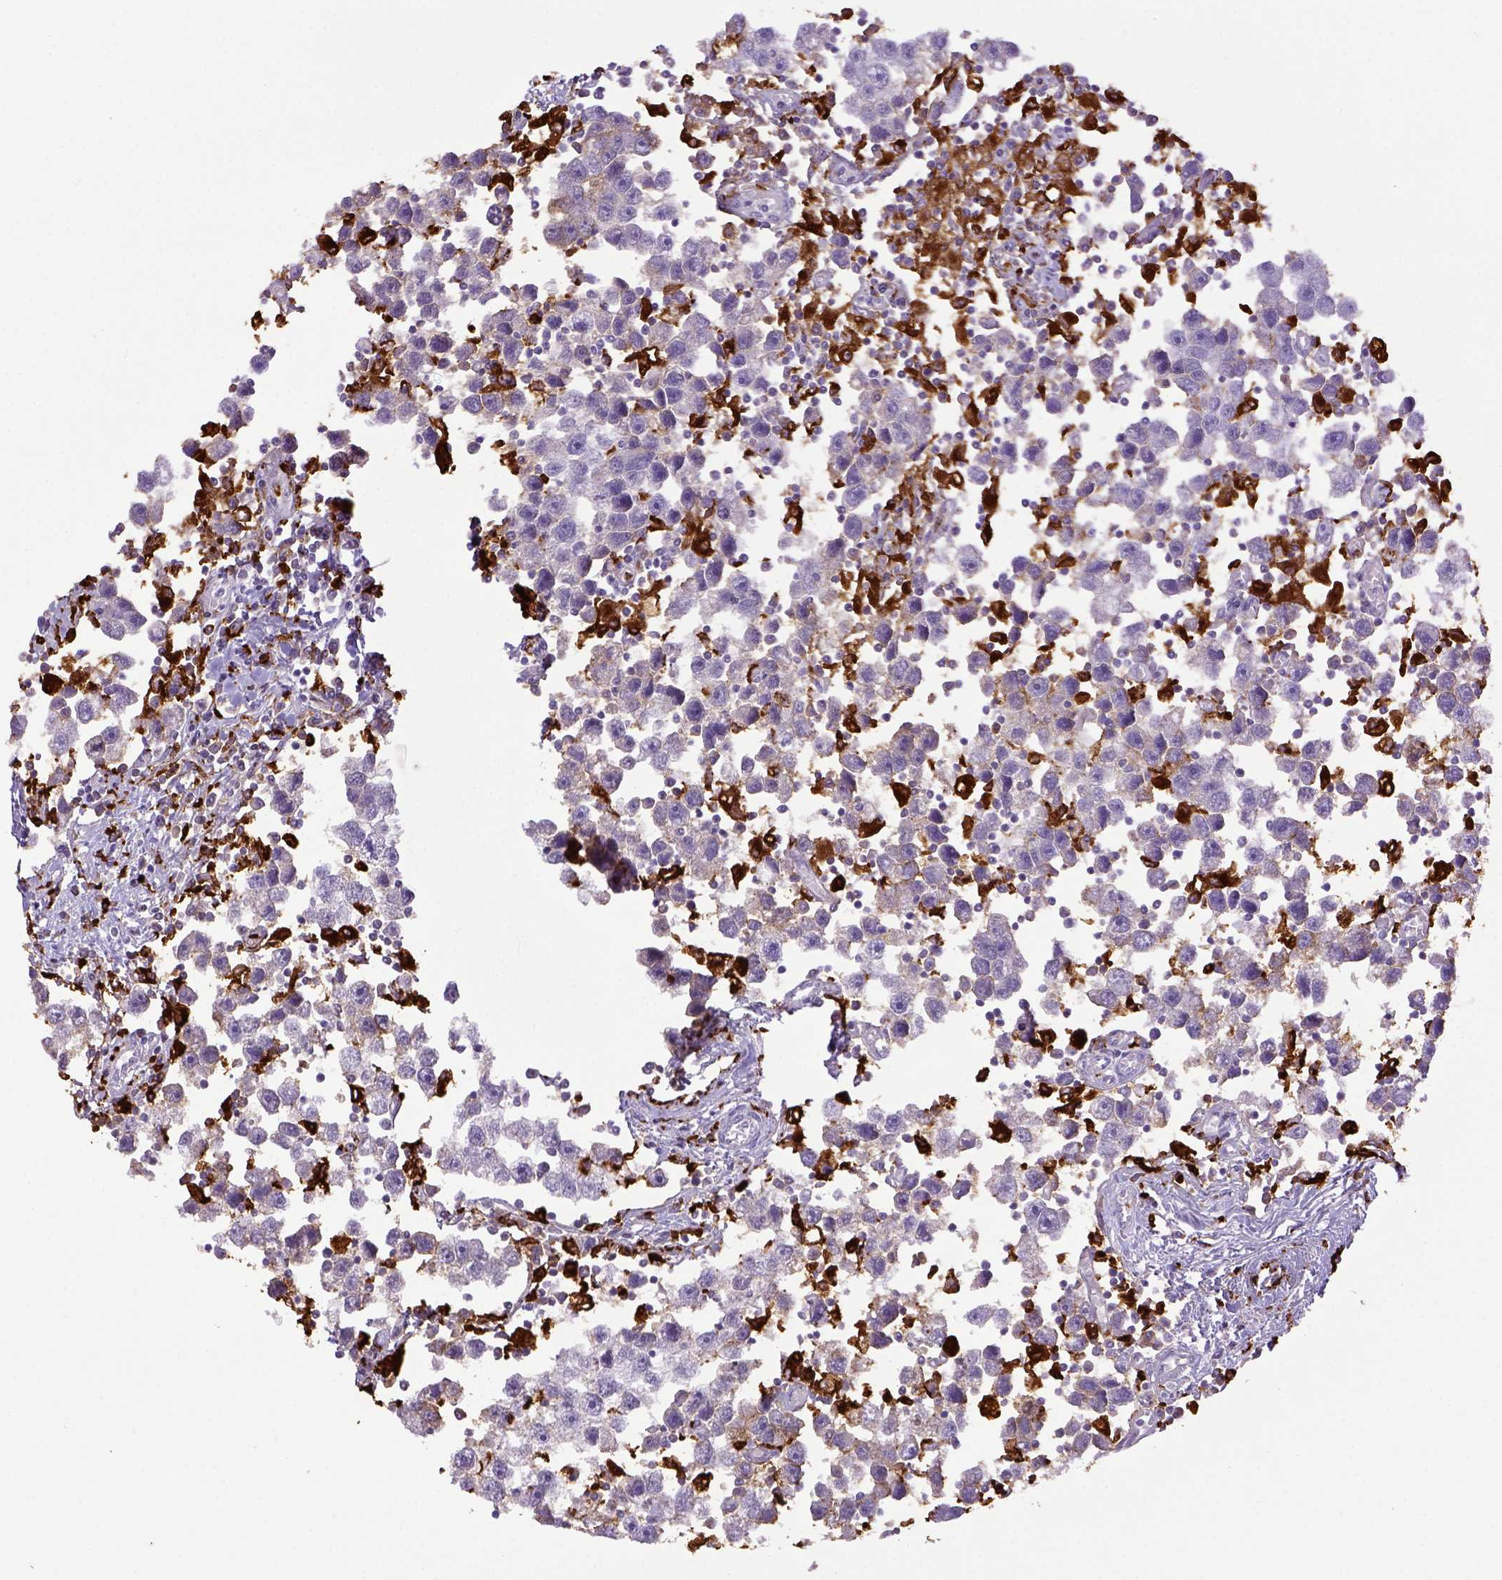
{"staining": {"intensity": "negative", "quantity": "none", "location": "none"}, "tissue": "testis cancer", "cell_type": "Tumor cells", "image_type": "cancer", "snomed": [{"axis": "morphology", "description": "Seminoma, NOS"}, {"axis": "topography", "description": "Testis"}], "caption": "Testis cancer (seminoma) was stained to show a protein in brown. There is no significant staining in tumor cells.", "gene": "CD68", "patient": {"sex": "male", "age": 30}}